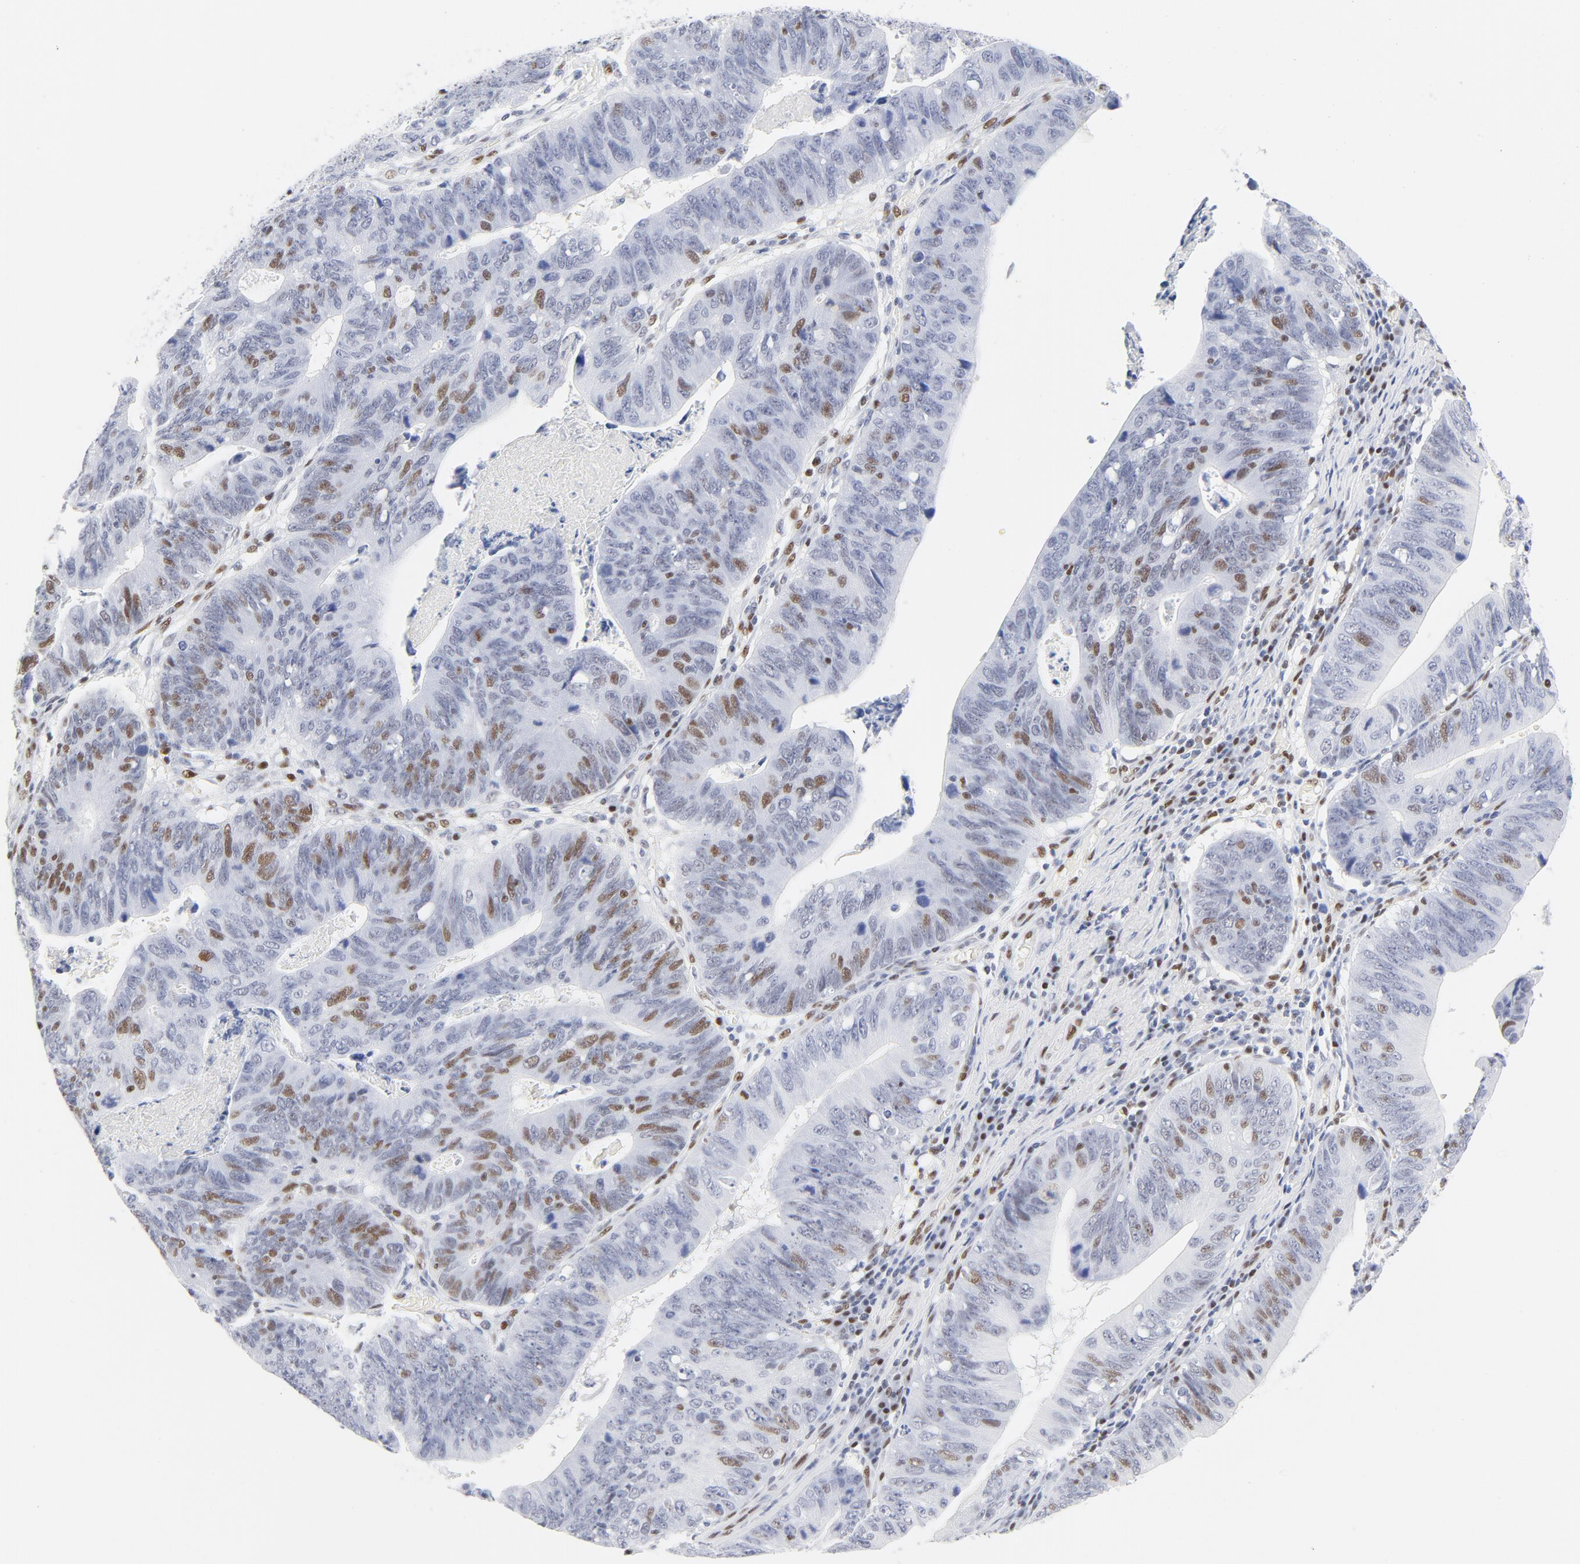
{"staining": {"intensity": "moderate", "quantity": "<25%", "location": "nuclear"}, "tissue": "stomach cancer", "cell_type": "Tumor cells", "image_type": "cancer", "snomed": [{"axis": "morphology", "description": "Adenocarcinoma, NOS"}, {"axis": "topography", "description": "Stomach"}], "caption": "Protein staining displays moderate nuclear expression in about <25% of tumor cells in adenocarcinoma (stomach).", "gene": "ATF2", "patient": {"sex": "male", "age": 59}}